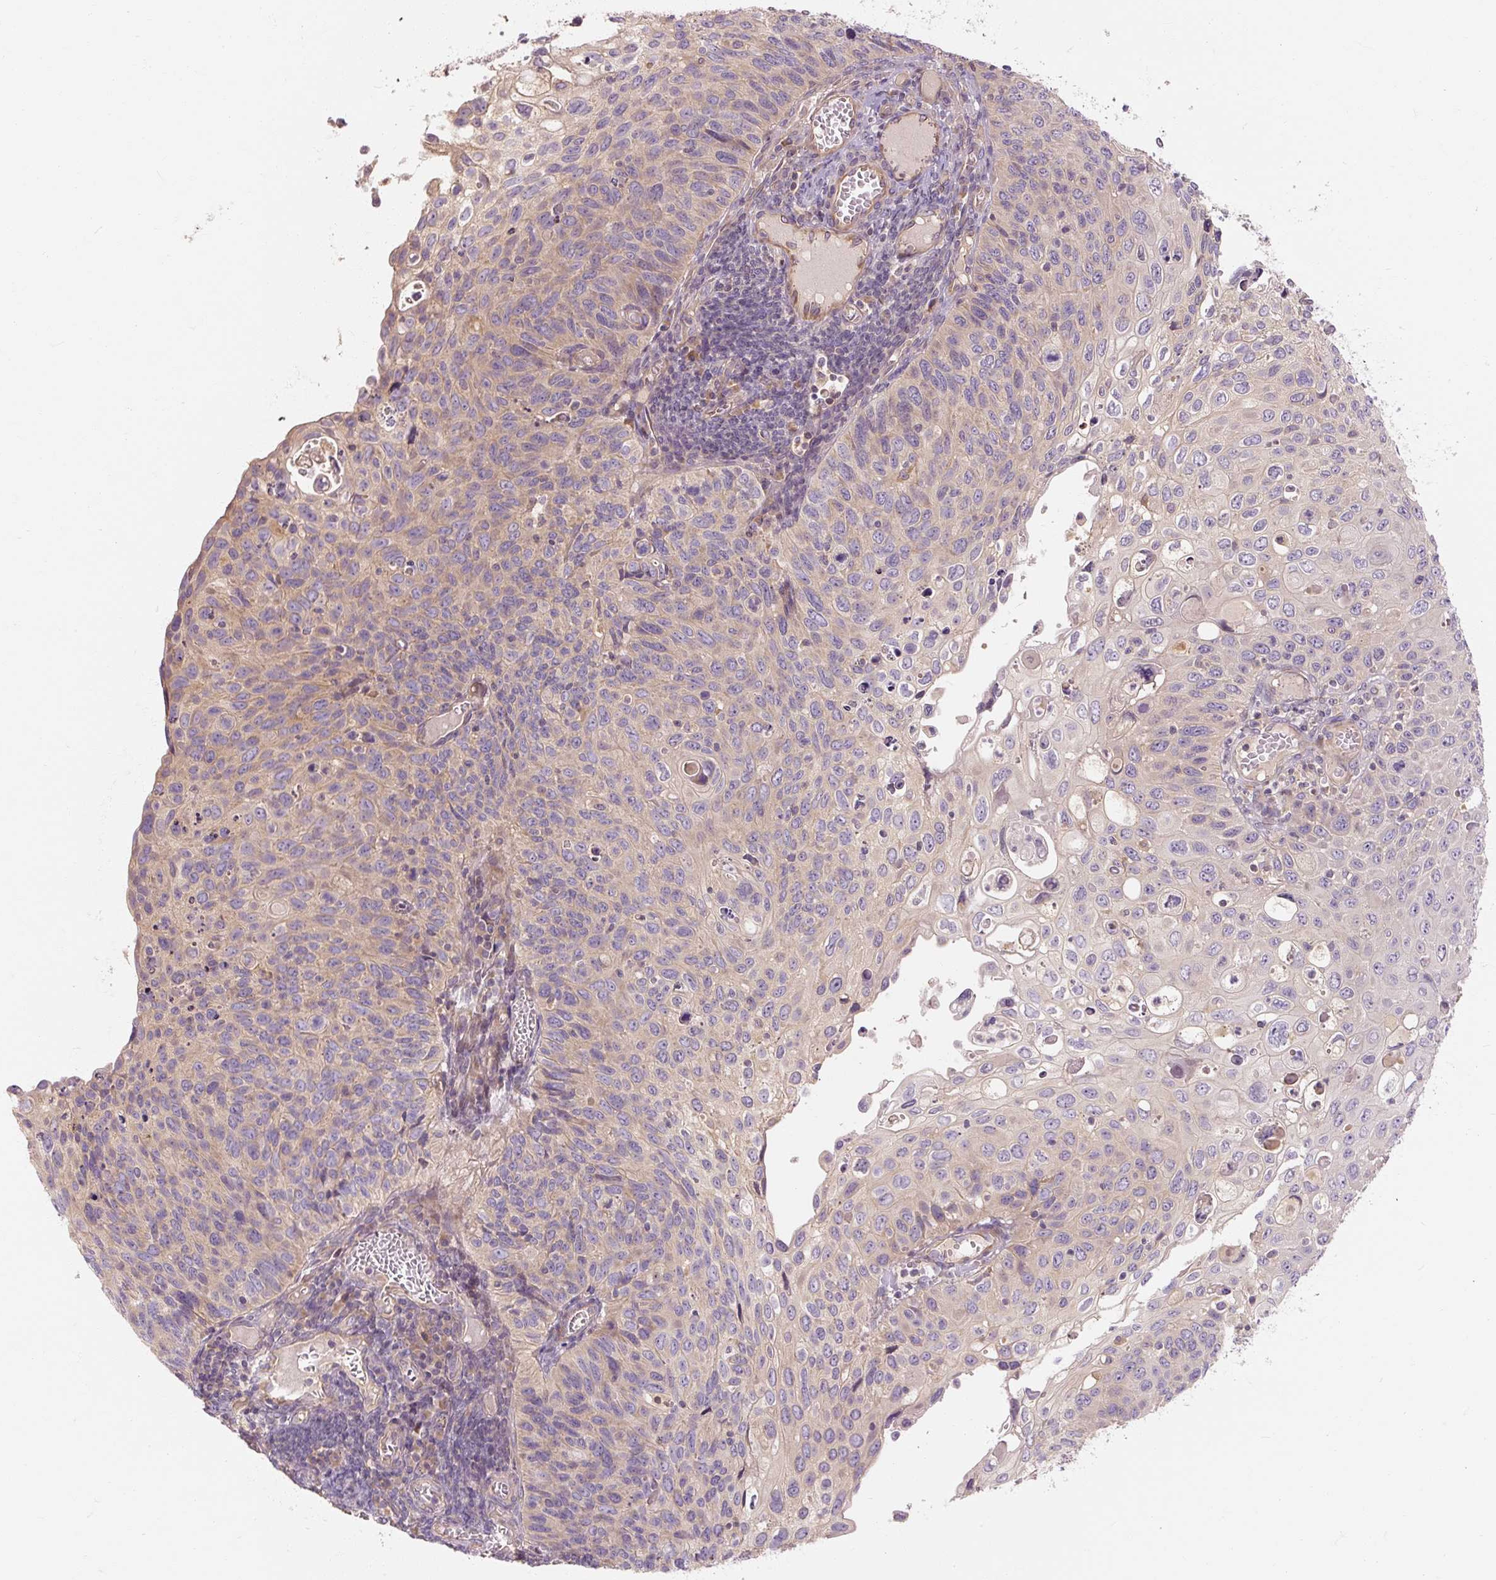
{"staining": {"intensity": "weak", "quantity": "<25%", "location": "cytoplasmic/membranous"}, "tissue": "cervical cancer", "cell_type": "Tumor cells", "image_type": "cancer", "snomed": [{"axis": "morphology", "description": "Squamous cell carcinoma, NOS"}, {"axis": "topography", "description": "Cervix"}], "caption": "This is a image of IHC staining of cervical cancer, which shows no positivity in tumor cells. (DAB (3,3'-diaminobenzidine) IHC visualized using brightfield microscopy, high magnification).", "gene": "RB1CC1", "patient": {"sex": "female", "age": 70}}